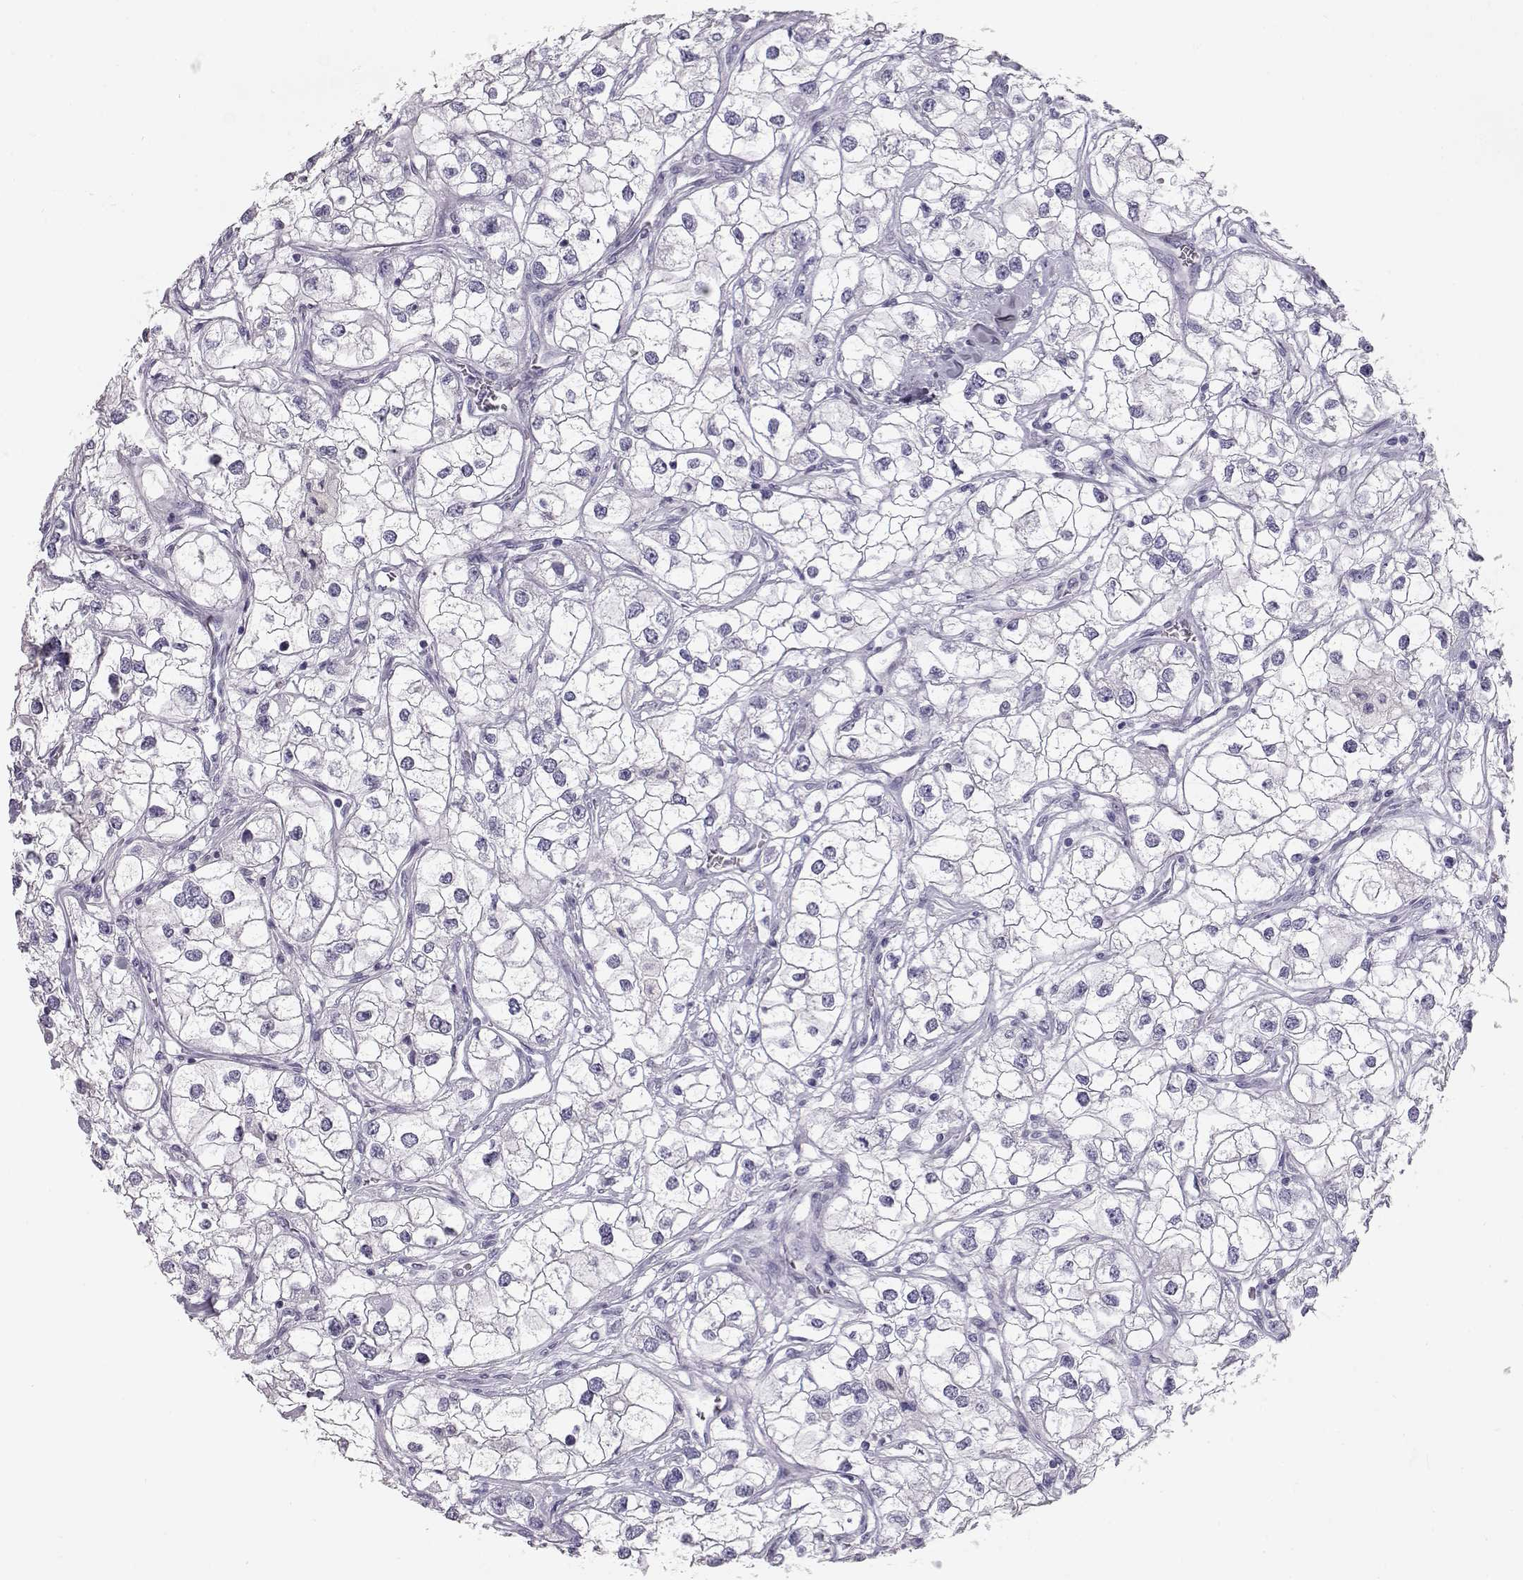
{"staining": {"intensity": "negative", "quantity": "none", "location": "none"}, "tissue": "renal cancer", "cell_type": "Tumor cells", "image_type": "cancer", "snomed": [{"axis": "morphology", "description": "Adenocarcinoma, NOS"}, {"axis": "topography", "description": "Kidney"}], "caption": "Tumor cells show no significant protein staining in renal adenocarcinoma.", "gene": "SLITRK3", "patient": {"sex": "male", "age": 59}}